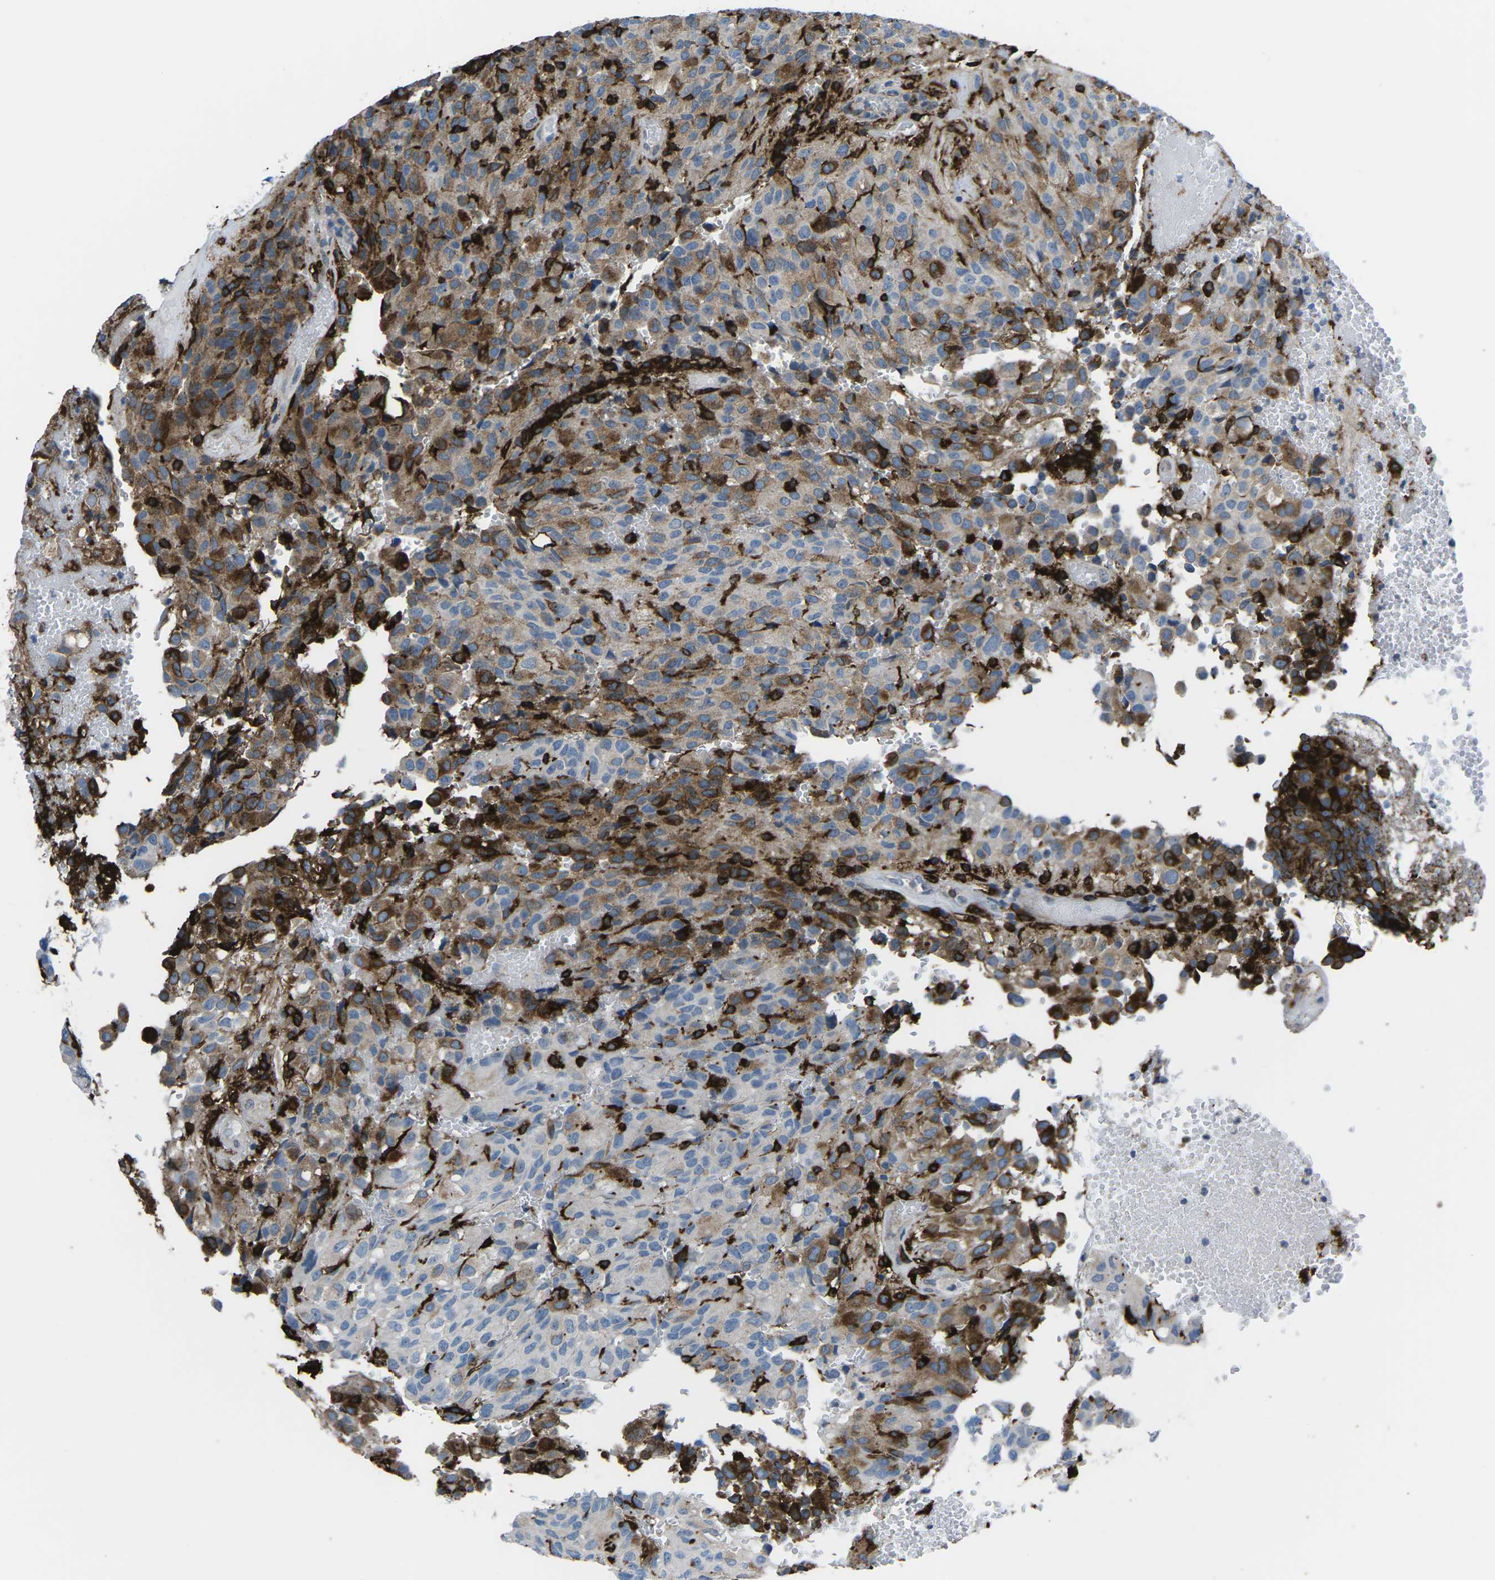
{"staining": {"intensity": "strong", "quantity": "25%-75%", "location": "cytoplasmic/membranous"}, "tissue": "glioma", "cell_type": "Tumor cells", "image_type": "cancer", "snomed": [{"axis": "morphology", "description": "Glioma, malignant, High grade"}, {"axis": "topography", "description": "Brain"}], "caption": "Immunohistochemical staining of malignant glioma (high-grade) shows high levels of strong cytoplasmic/membranous expression in approximately 25%-75% of tumor cells.", "gene": "PTPN1", "patient": {"sex": "male", "age": 32}}